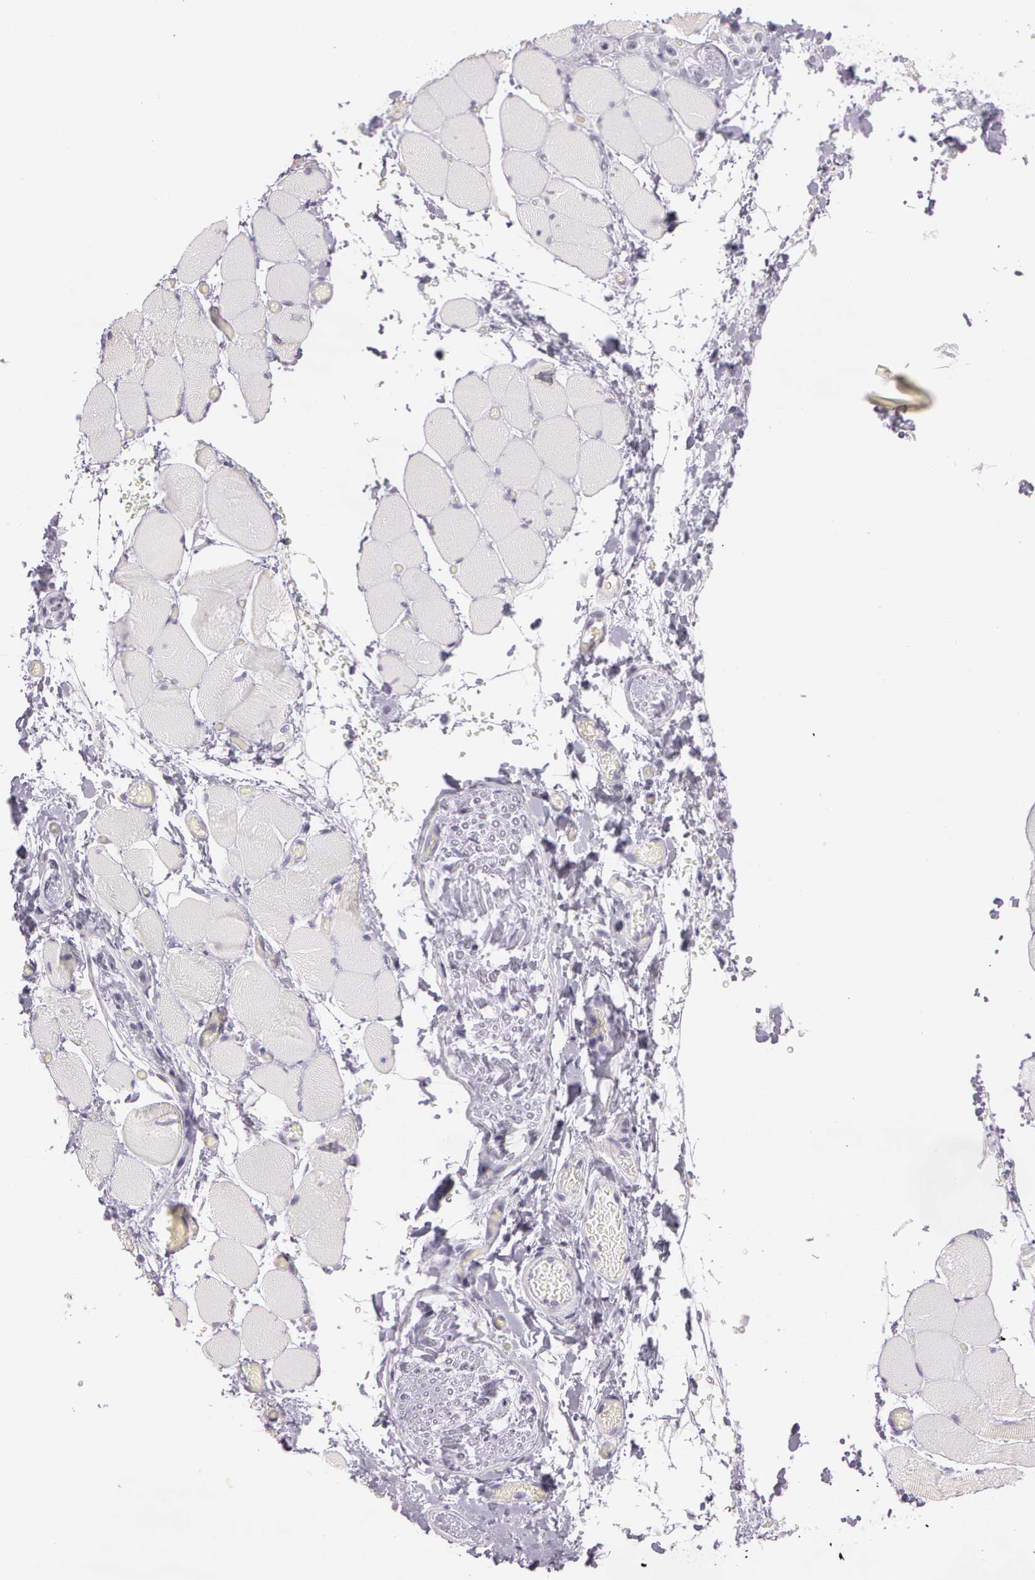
{"staining": {"intensity": "negative", "quantity": "none", "location": "none"}, "tissue": "skeletal muscle", "cell_type": "Myocytes", "image_type": "normal", "snomed": [{"axis": "morphology", "description": "Normal tissue, NOS"}, {"axis": "topography", "description": "Skeletal muscle"}, {"axis": "topography", "description": "Soft tissue"}], "caption": "Myocytes are negative for brown protein staining in benign skeletal muscle. Brightfield microscopy of immunohistochemistry (IHC) stained with DAB (brown) and hematoxylin (blue), captured at high magnification.", "gene": "OTC", "patient": {"sex": "female", "age": 58}}